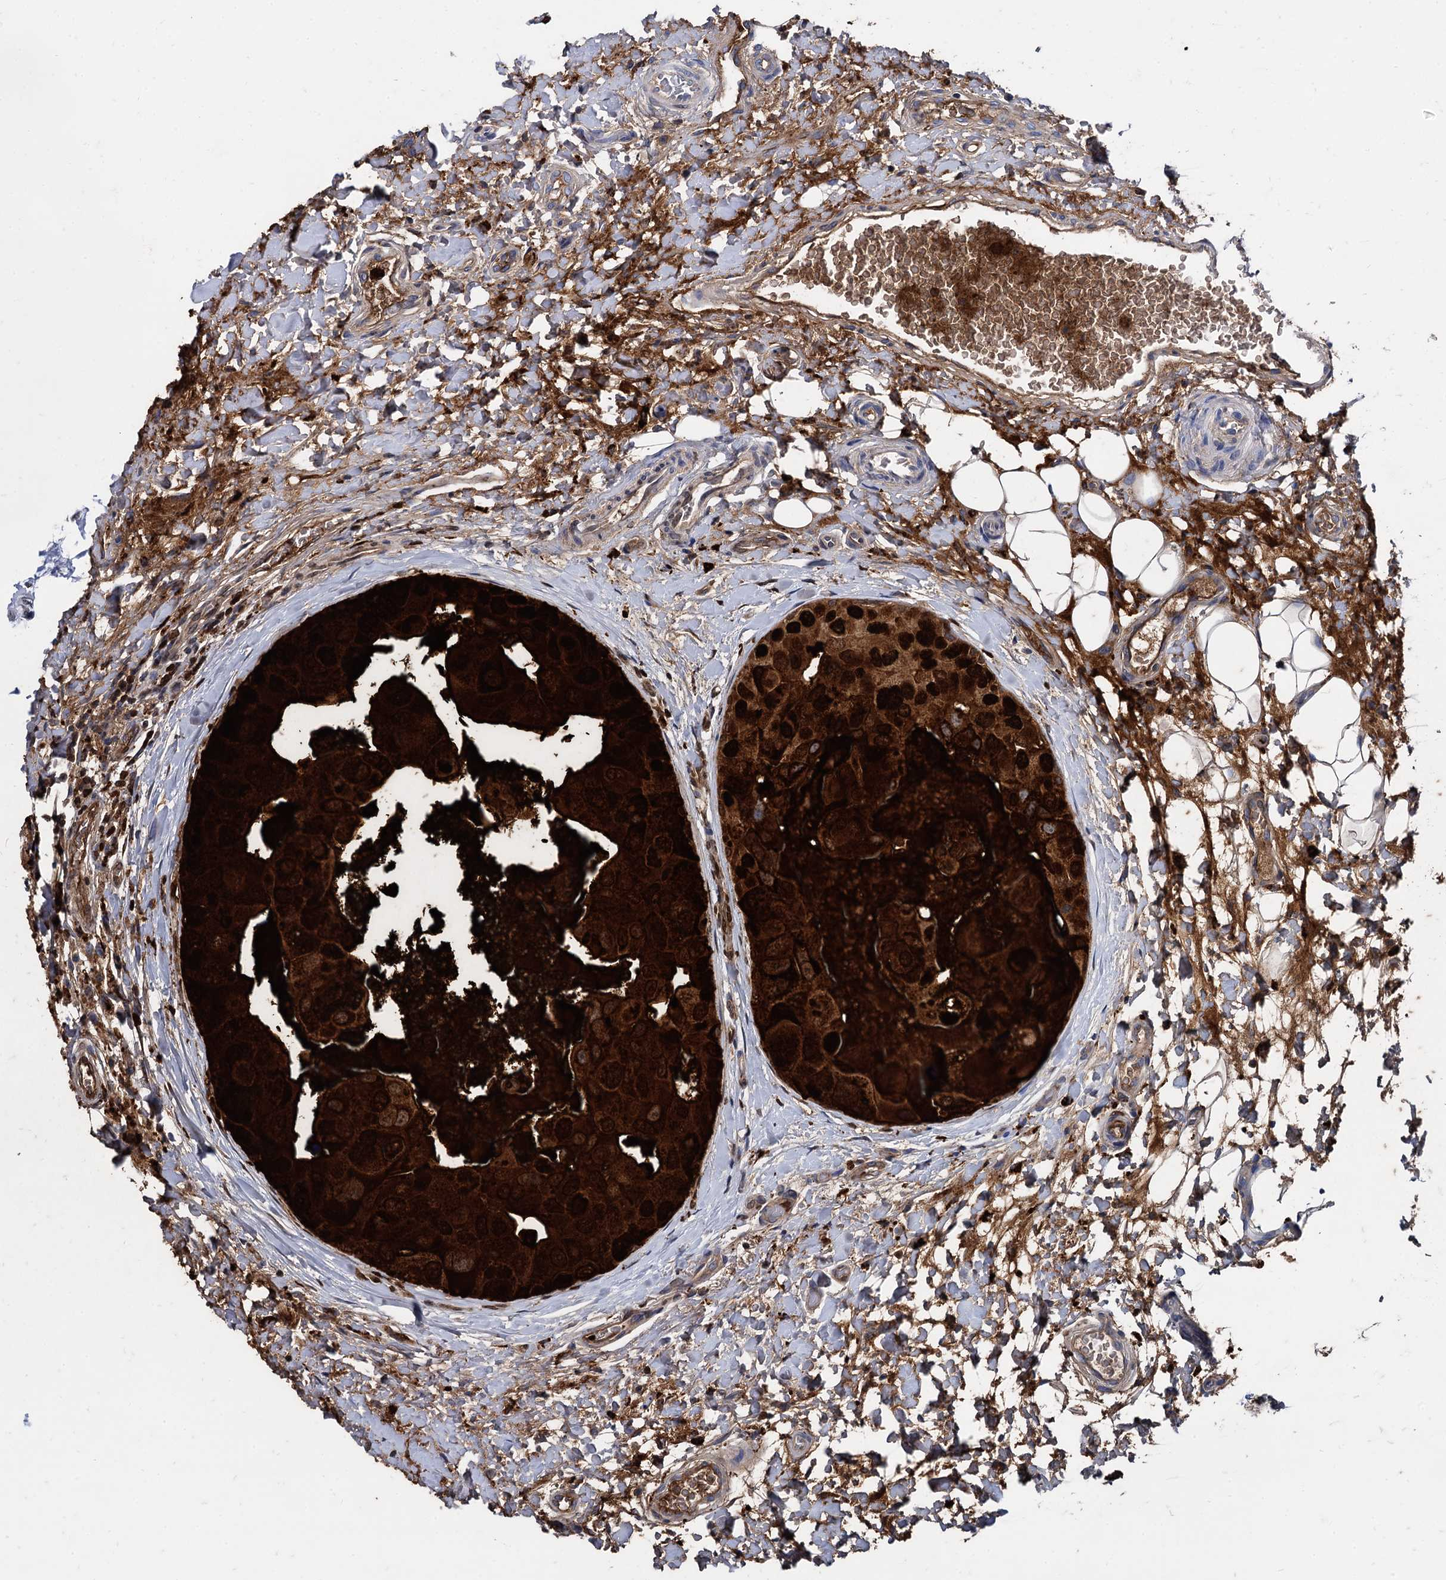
{"staining": {"intensity": "strong", "quantity": ">75%", "location": "cytoplasmic/membranous,nuclear"}, "tissue": "breast cancer", "cell_type": "Tumor cells", "image_type": "cancer", "snomed": [{"axis": "morphology", "description": "Duct carcinoma"}, {"axis": "topography", "description": "Breast"}], "caption": "Intraductal carcinoma (breast) stained with a protein marker reveals strong staining in tumor cells.", "gene": "APOD", "patient": {"sex": "female", "age": 62}}